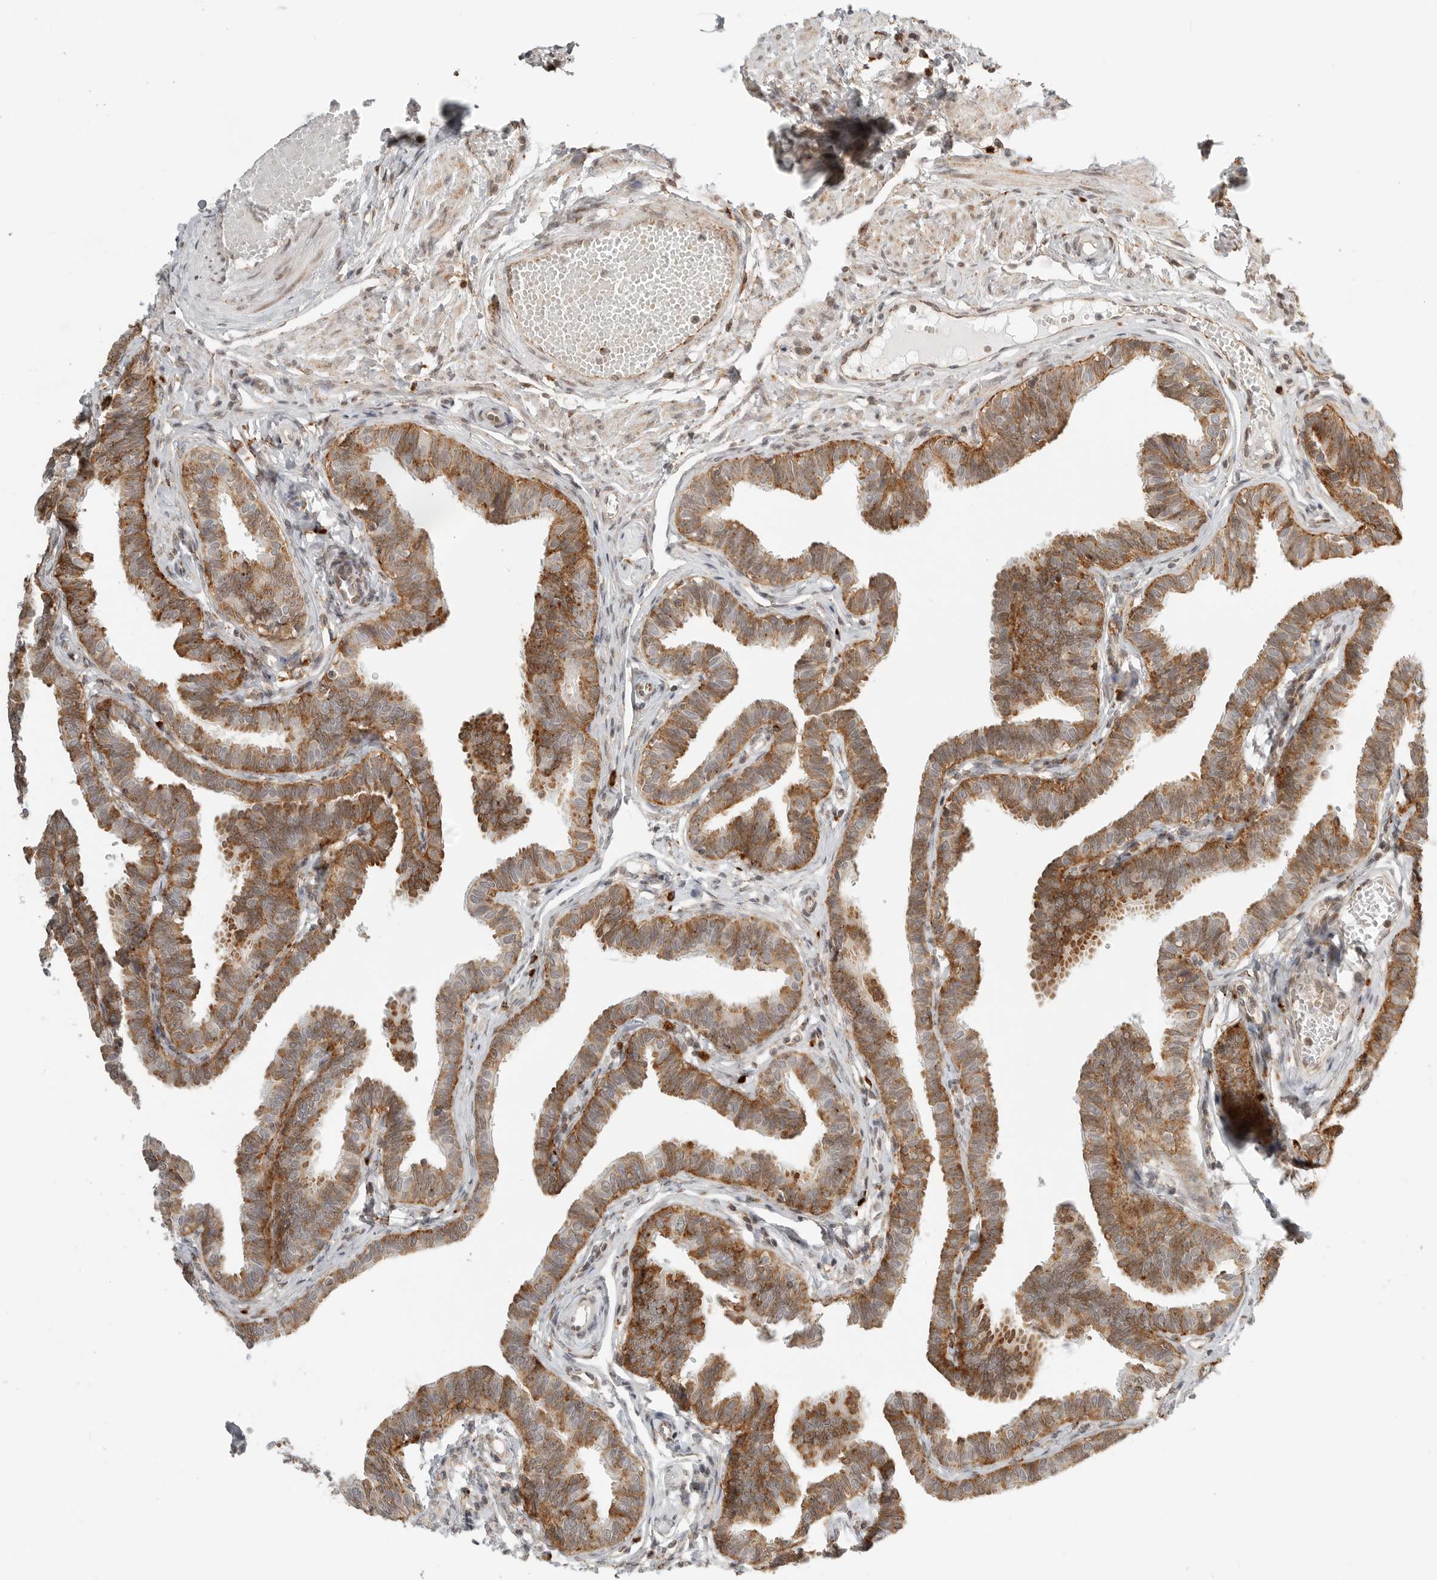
{"staining": {"intensity": "strong", "quantity": ">75%", "location": "cytoplasmic/membranous"}, "tissue": "fallopian tube", "cell_type": "Glandular cells", "image_type": "normal", "snomed": [{"axis": "morphology", "description": "Normal tissue, NOS"}, {"axis": "topography", "description": "Fallopian tube"}, {"axis": "topography", "description": "Ovary"}], "caption": "Immunohistochemistry (IHC) photomicrograph of benign fallopian tube: human fallopian tube stained using IHC displays high levels of strong protein expression localized specifically in the cytoplasmic/membranous of glandular cells, appearing as a cytoplasmic/membranous brown color.", "gene": "IDUA", "patient": {"sex": "female", "age": 23}}